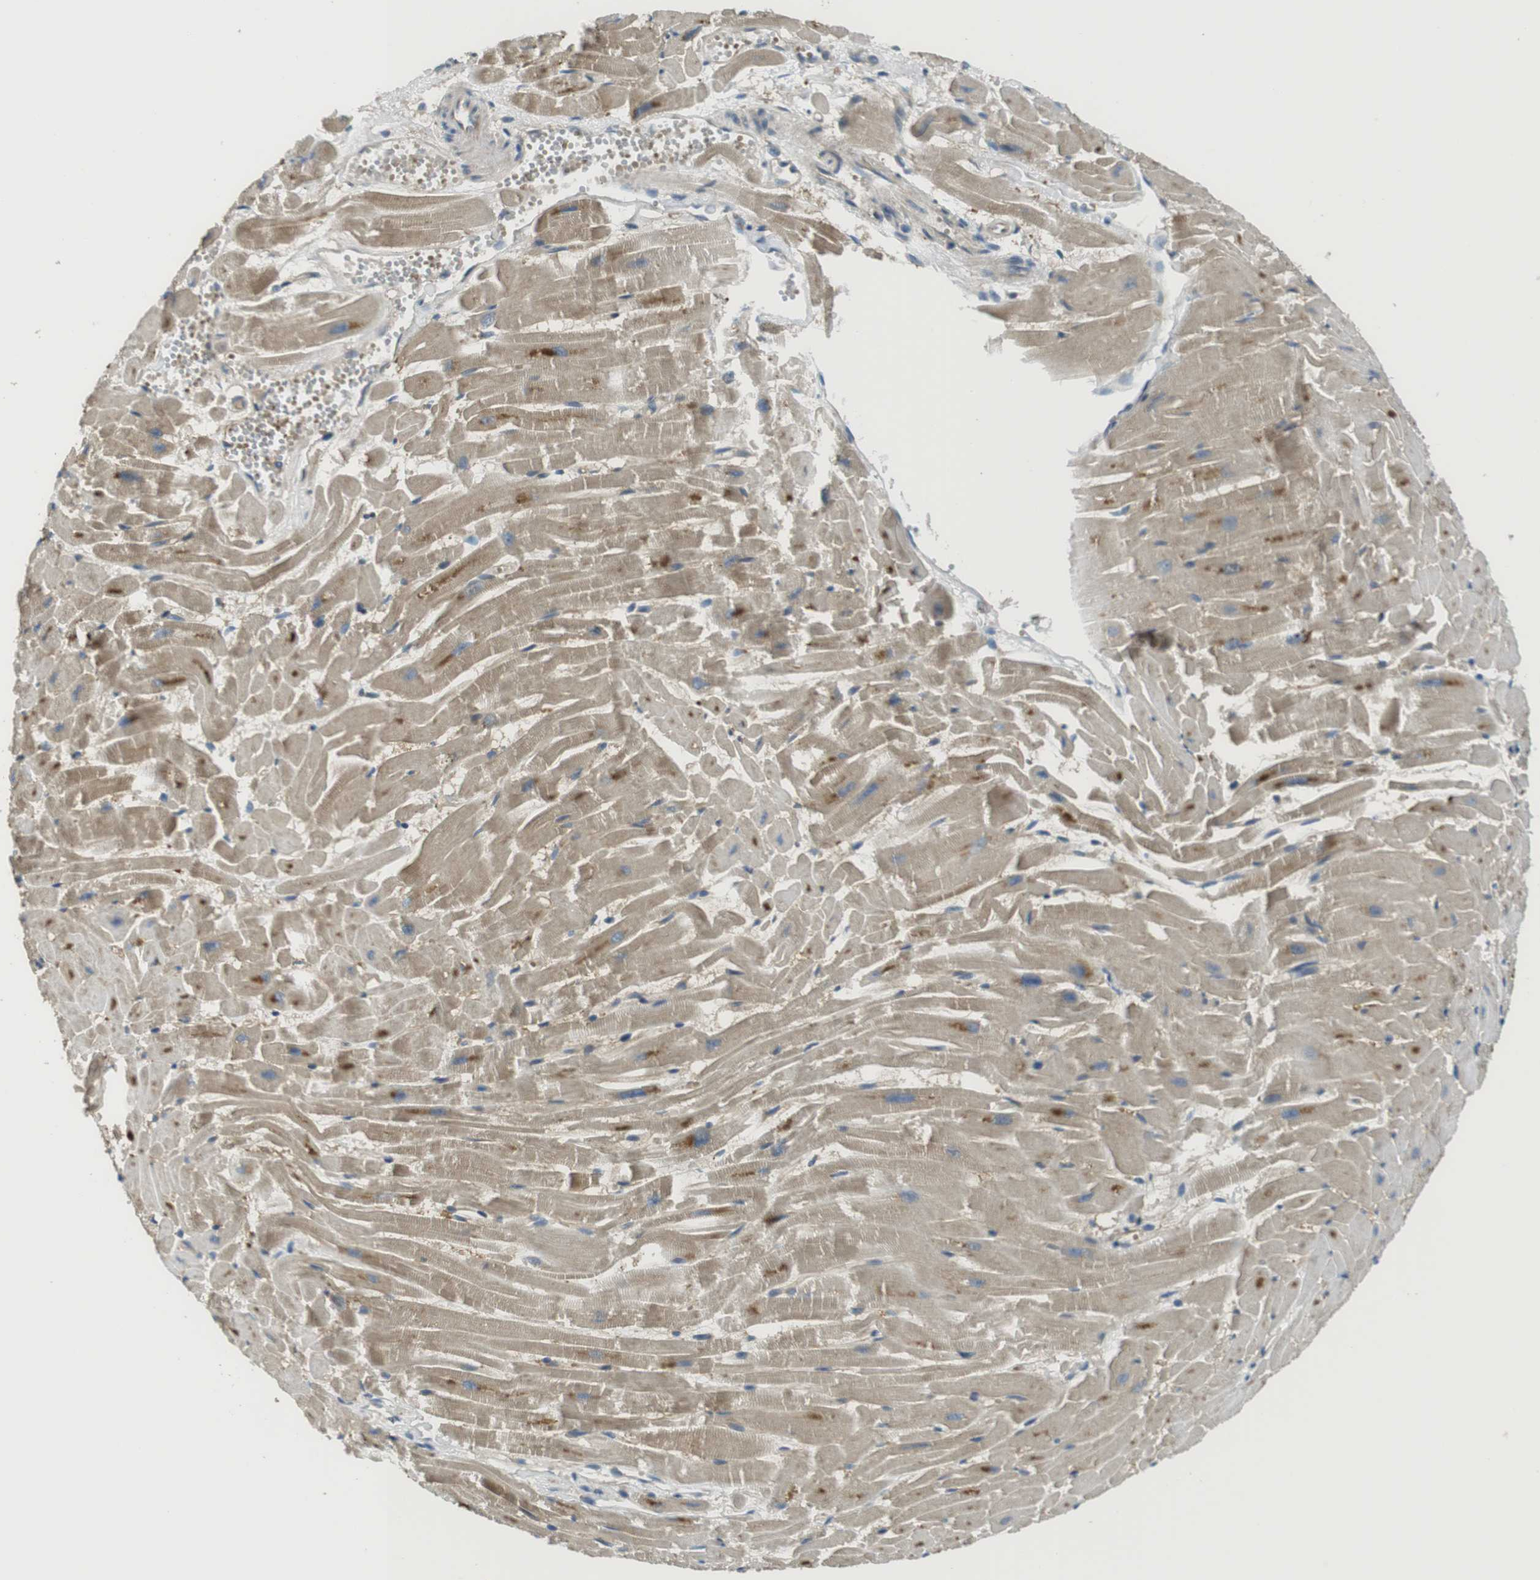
{"staining": {"intensity": "moderate", "quantity": "25%-75%", "location": "cytoplasmic/membranous"}, "tissue": "heart muscle", "cell_type": "Cardiomyocytes", "image_type": "normal", "snomed": [{"axis": "morphology", "description": "Normal tissue, NOS"}, {"axis": "topography", "description": "Heart"}], "caption": "DAB (3,3'-diaminobenzidine) immunohistochemical staining of normal heart muscle shows moderate cytoplasmic/membranous protein positivity in about 25%-75% of cardiomyocytes.", "gene": "ABHD15", "patient": {"sex": "female", "age": 19}}